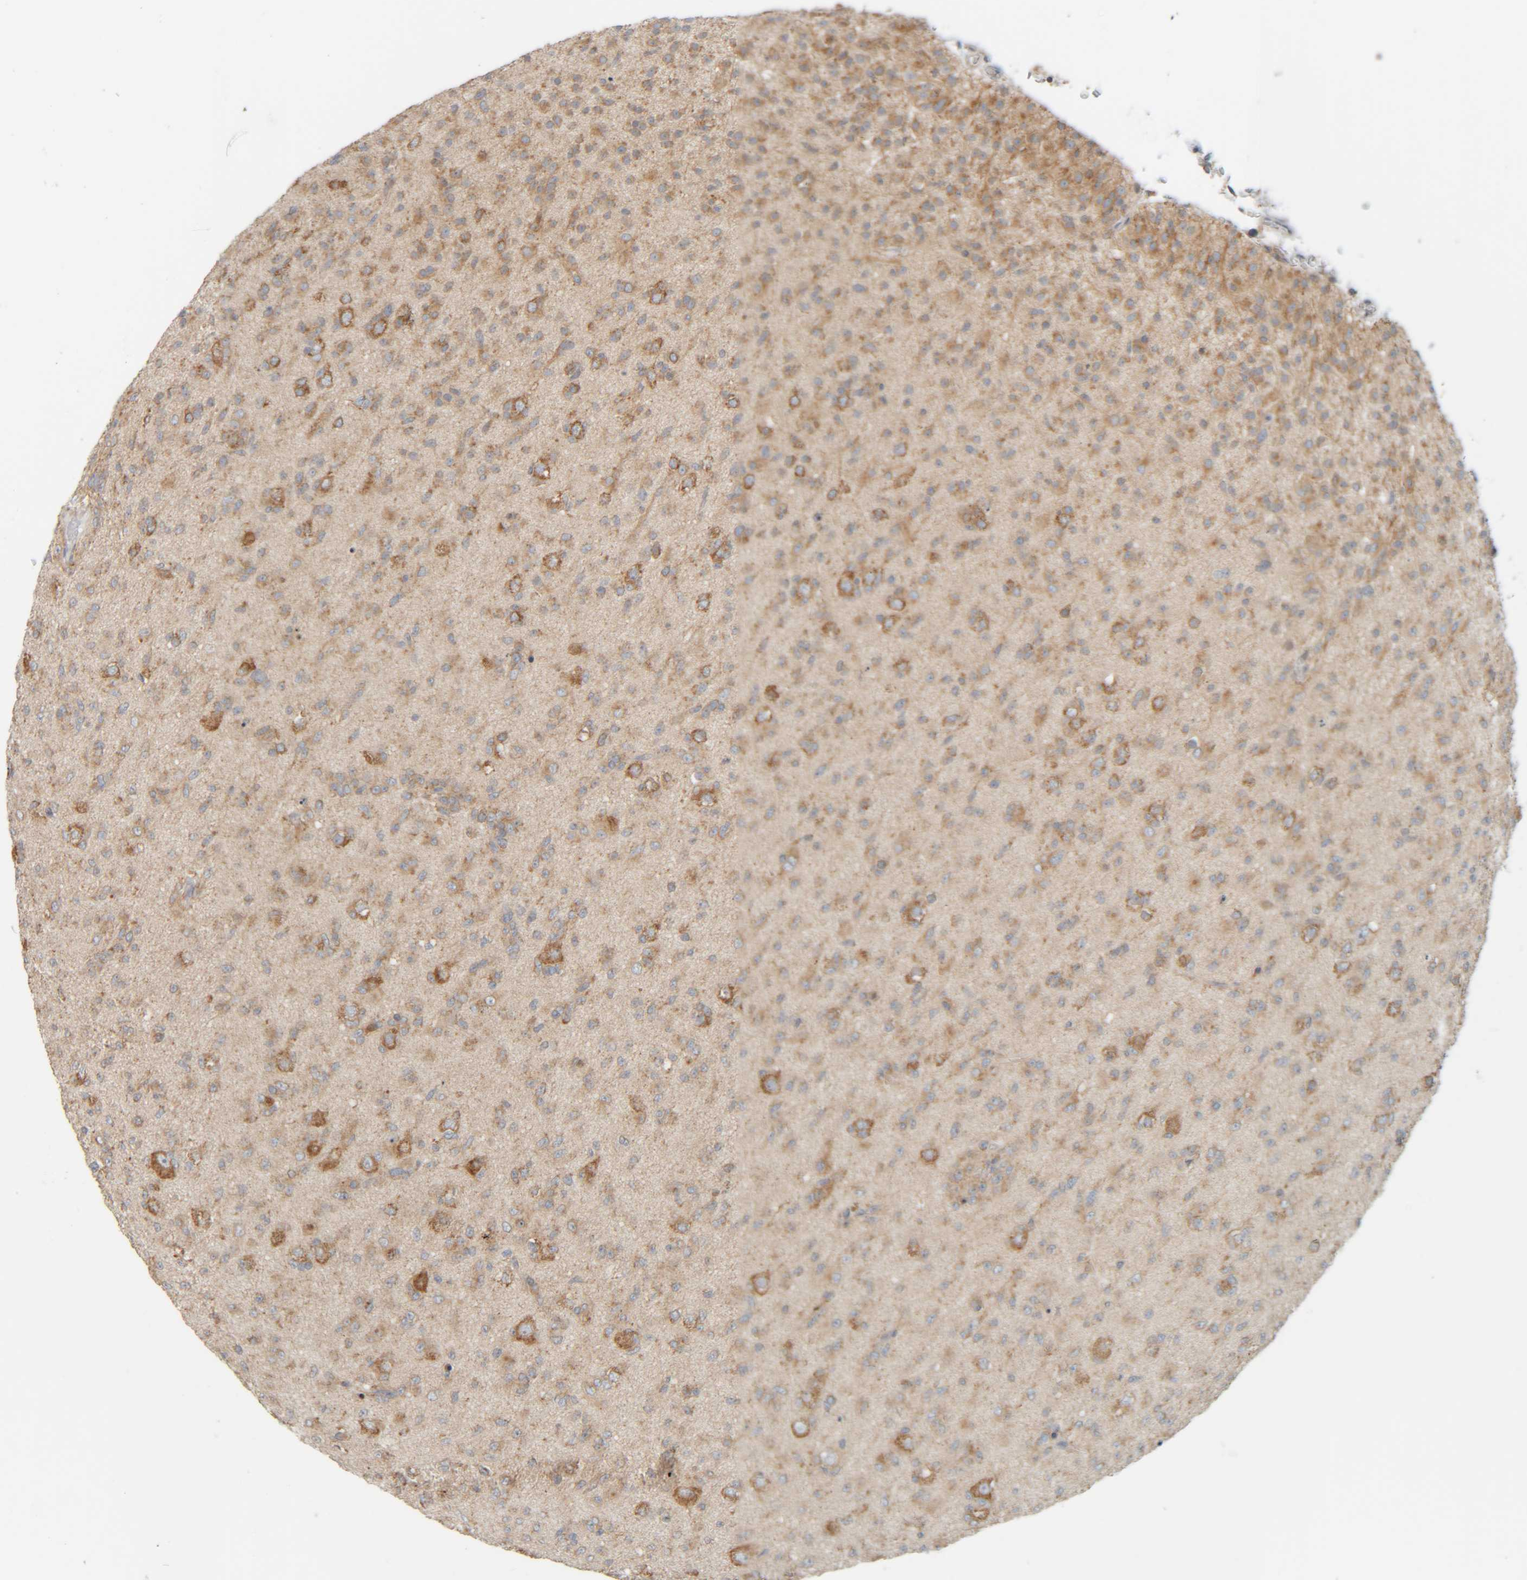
{"staining": {"intensity": "moderate", "quantity": "25%-75%", "location": "cytoplasmic/membranous"}, "tissue": "glioma", "cell_type": "Tumor cells", "image_type": "cancer", "snomed": [{"axis": "morphology", "description": "Glioma, malignant, Low grade"}, {"axis": "topography", "description": "Brain"}], "caption": "Immunohistochemistry (IHC) of human glioma demonstrates medium levels of moderate cytoplasmic/membranous staining in approximately 25%-75% of tumor cells. The staining is performed using DAB brown chromogen to label protein expression. The nuclei are counter-stained blue using hematoxylin.", "gene": "CCDC57", "patient": {"sex": "male", "age": 65}}